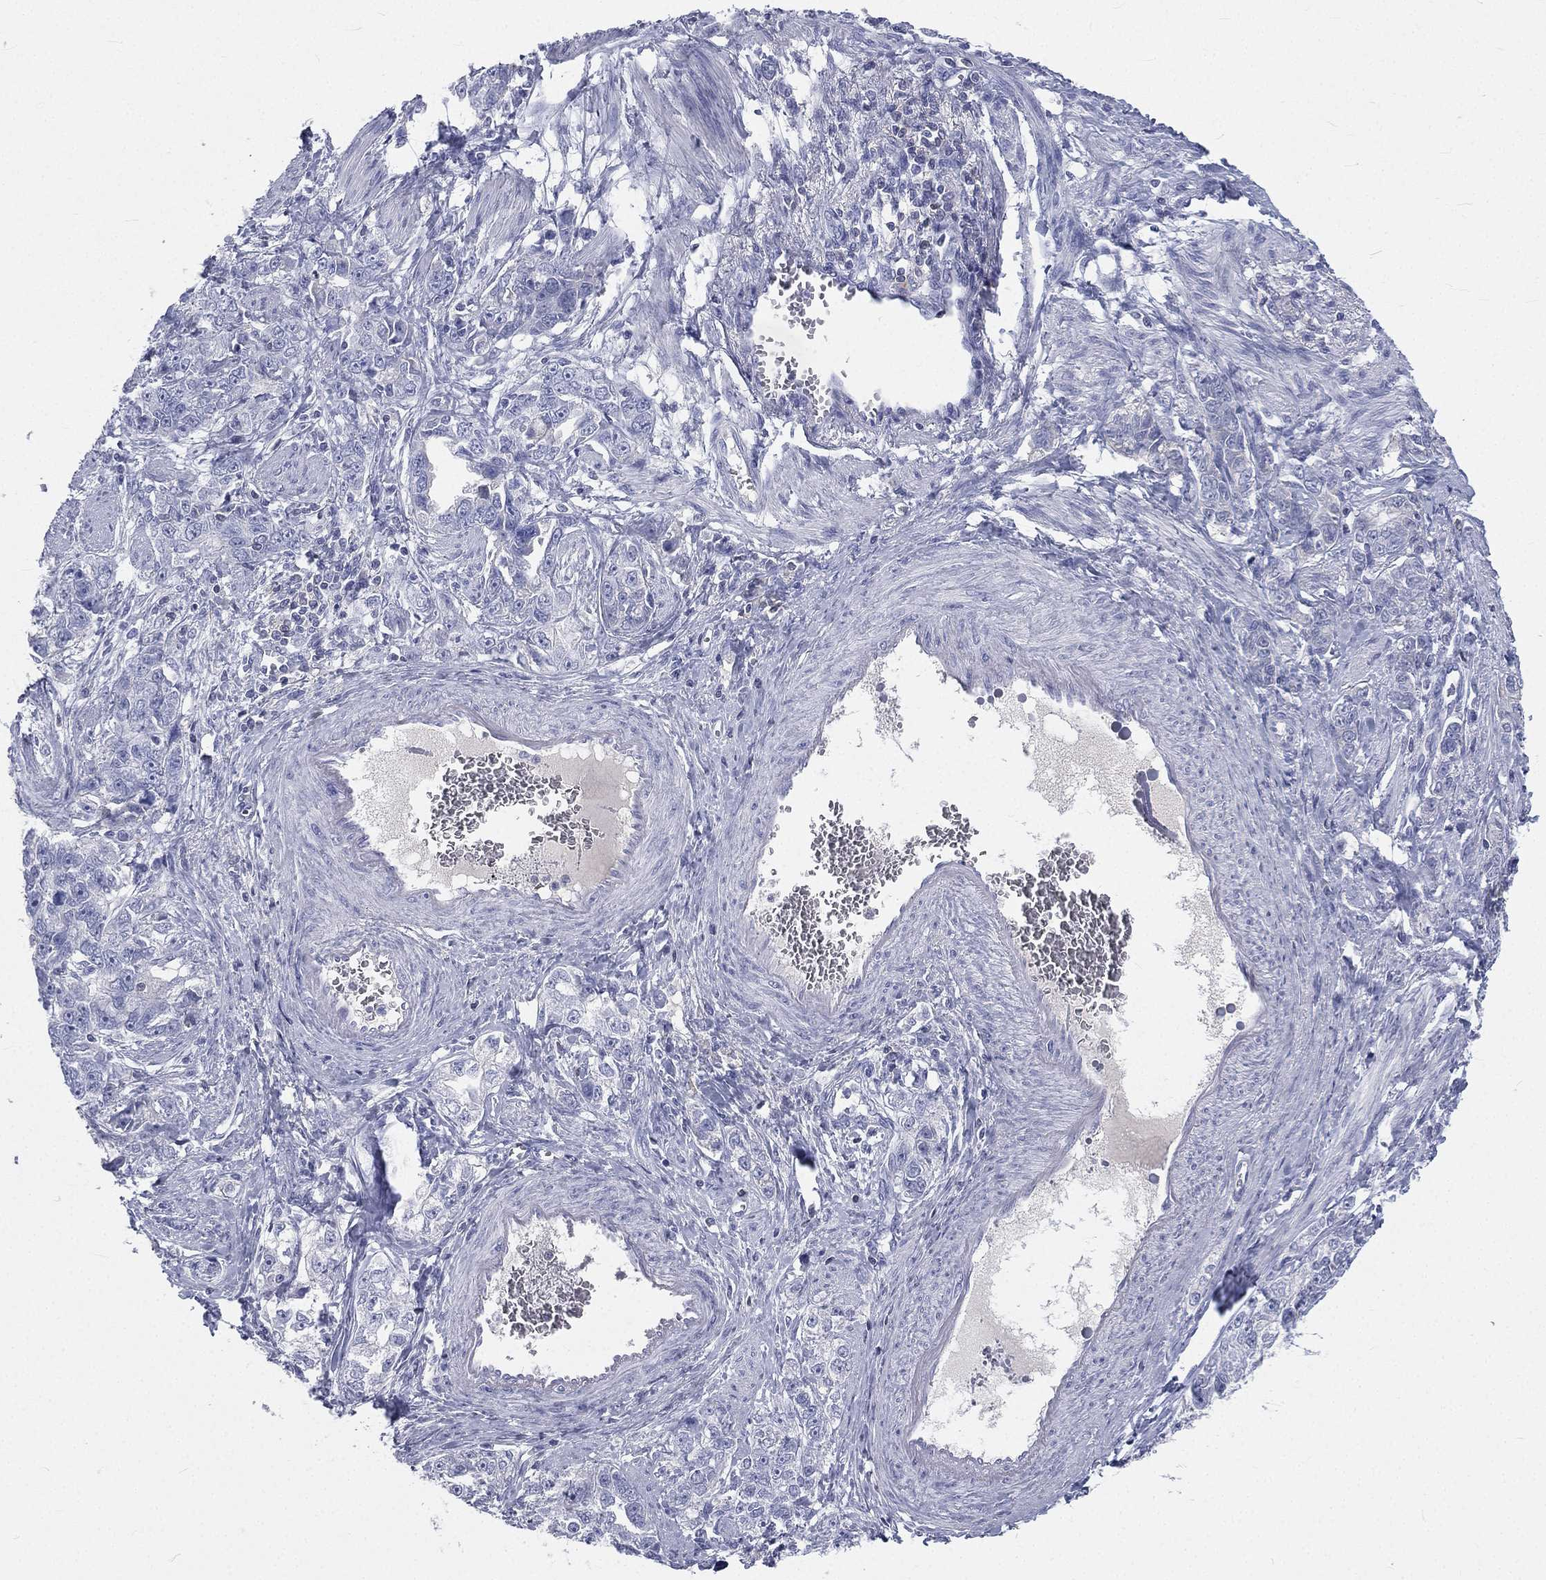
{"staining": {"intensity": "negative", "quantity": "none", "location": "none"}, "tissue": "ovarian cancer", "cell_type": "Tumor cells", "image_type": "cancer", "snomed": [{"axis": "morphology", "description": "Cystadenocarcinoma, serous, NOS"}, {"axis": "topography", "description": "Ovary"}], "caption": "This image is of ovarian cancer stained with immunohistochemistry (IHC) to label a protein in brown with the nuclei are counter-stained blue. There is no positivity in tumor cells. (Stains: DAB immunohistochemistry (IHC) with hematoxylin counter stain, Microscopy: brightfield microscopy at high magnification).", "gene": "CD3D", "patient": {"sex": "female", "age": 51}}